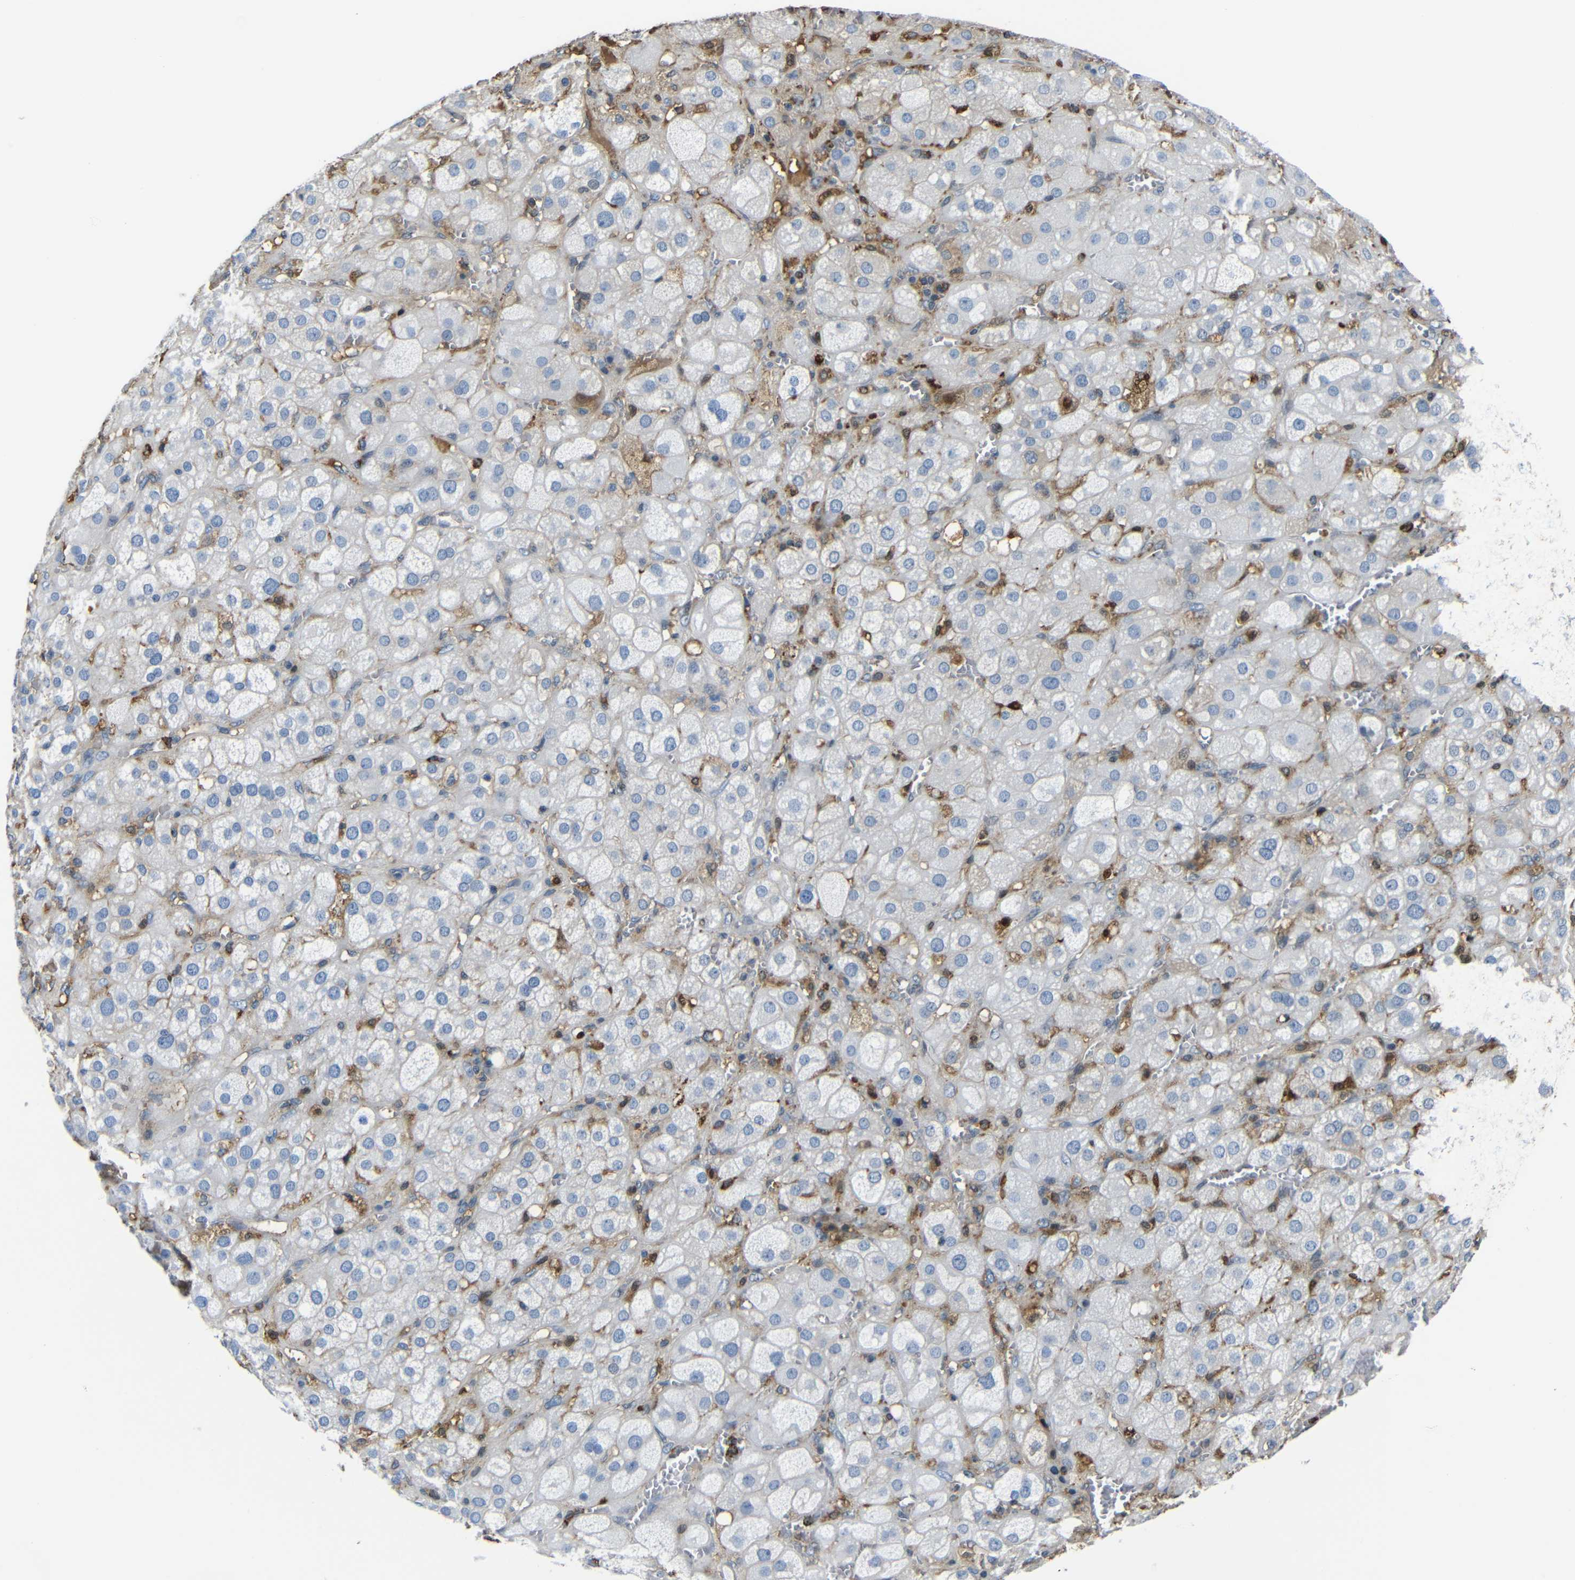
{"staining": {"intensity": "negative", "quantity": "none", "location": "none"}, "tissue": "adrenal gland", "cell_type": "Glandular cells", "image_type": "normal", "snomed": [{"axis": "morphology", "description": "Normal tissue, NOS"}, {"axis": "topography", "description": "Adrenal gland"}], "caption": "Immunohistochemistry (IHC) histopathology image of normal adrenal gland: adrenal gland stained with DAB reveals no significant protein staining in glandular cells.", "gene": "SERPINA1", "patient": {"sex": "female", "age": 47}}